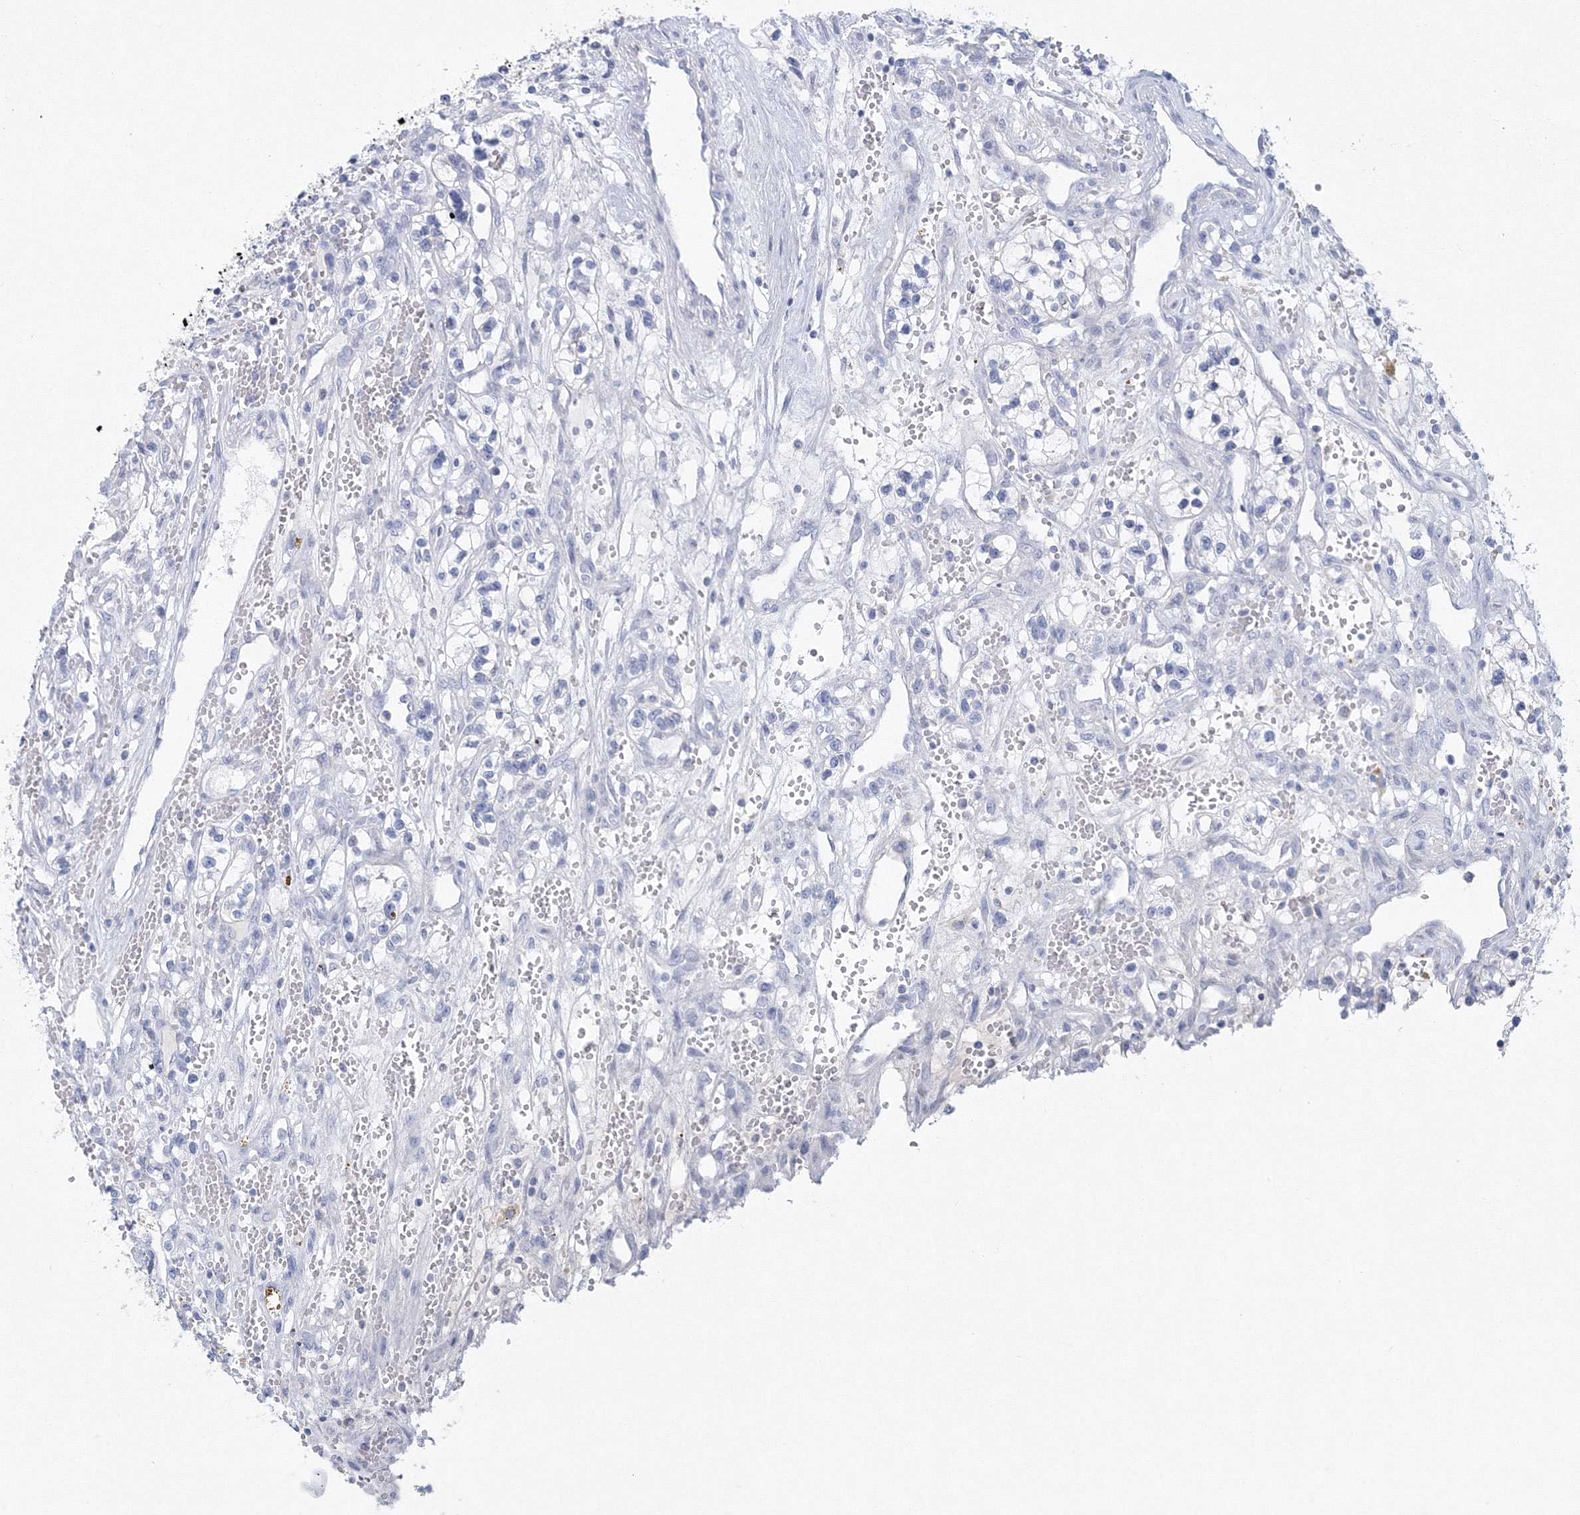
{"staining": {"intensity": "negative", "quantity": "none", "location": "none"}, "tissue": "renal cancer", "cell_type": "Tumor cells", "image_type": "cancer", "snomed": [{"axis": "morphology", "description": "Adenocarcinoma, NOS"}, {"axis": "topography", "description": "Kidney"}], "caption": "The histopathology image shows no significant staining in tumor cells of renal cancer (adenocarcinoma).", "gene": "NIPAL1", "patient": {"sex": "female", "age": 57}}